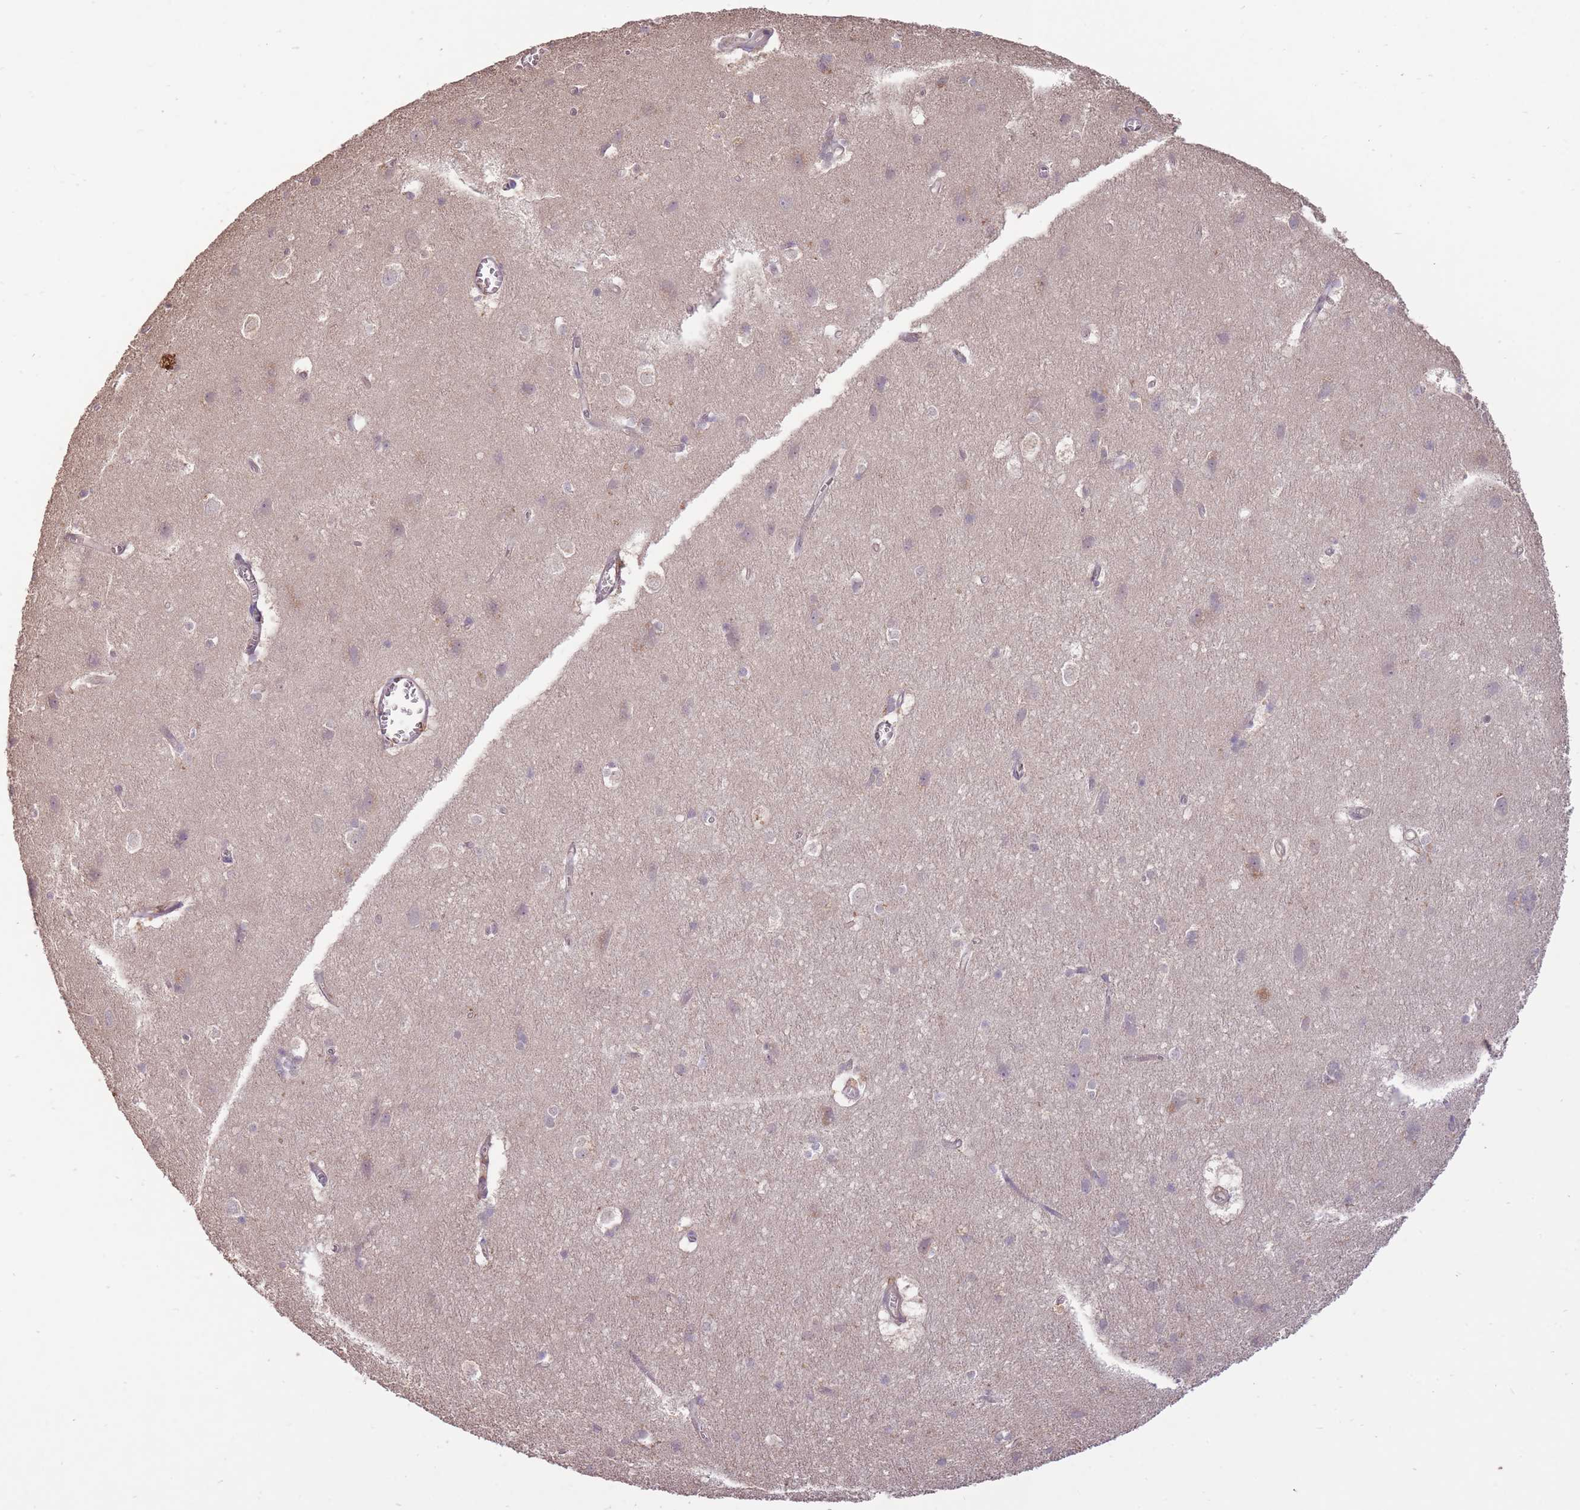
{"staining": {"intensity": "weak", "quantity": "25%-75%", "location": "cytoplasmic/membranous"}, "tissue": "cerebral cortex", "cell_type": "Endothelial cells", "image_type": "normal", "snomed": [{"axis": "morphology", "description": "Normal tissue, NOS"}, {"axis": "topography", "description": "Cerebral cortex"}], "caption": "Endothelial cells demonstrate low levels of weak cytoplasmic/membranous positivity in about 25%-75% of cells in normal cerebral cortex.", "gene": "LRATD2", "patient": {"sex": "male", "age": 54}}